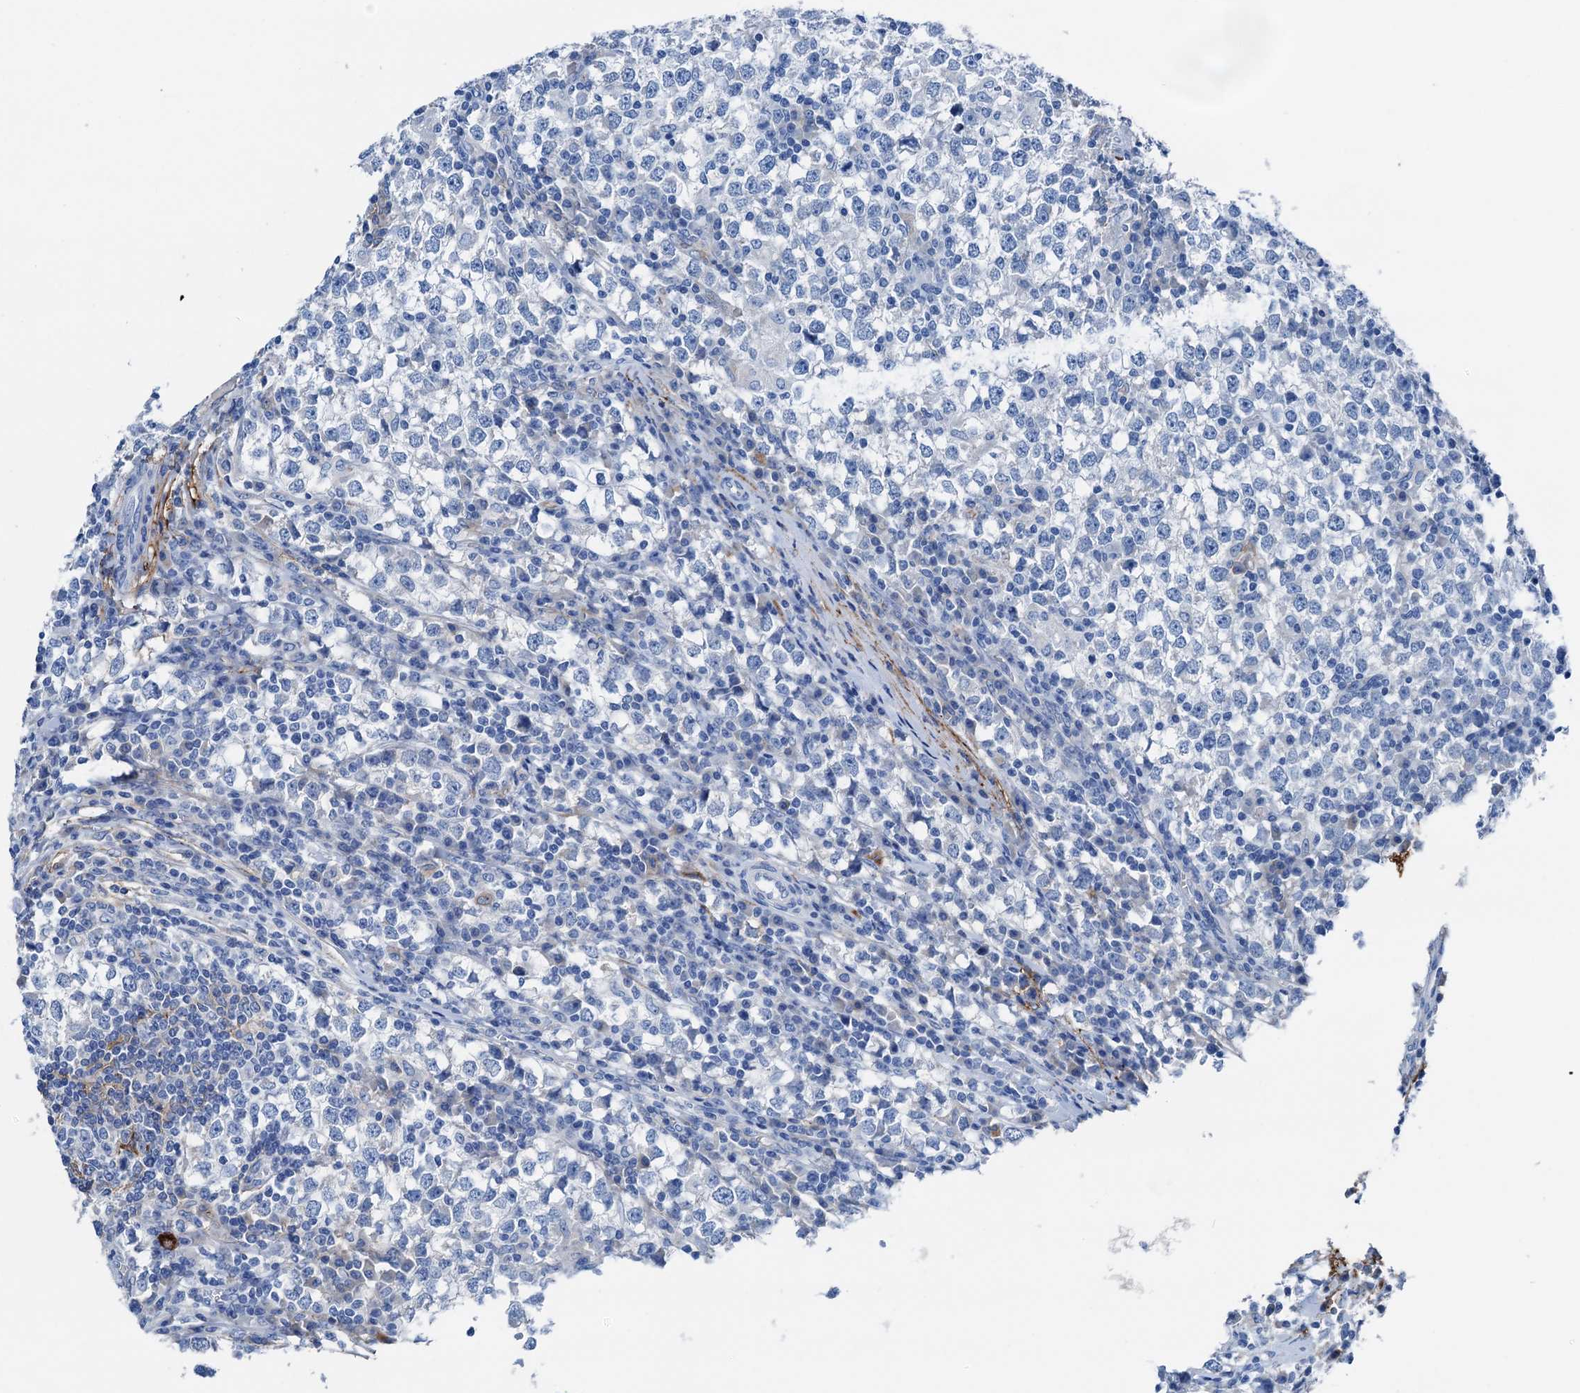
{"staining": {"intensity": "negative", "quantity": "none", "location": "none"}, "tissue": "testis cancer", "cell_type": "Tumor cells", "image_type": "cancer", "snomed": [{"axis": "morphology", "description": "Seminoma, NOS"}, {"axis": "topography", "description": "Testis"}], "caption": "Seminoma (testis) was stained to show a protein in brown. There is no significant positivity in tumor cells. (Immunohistochemistry, brightfield microscopy, high magnification).", "gene": "C1QTNF4", "patient": {"sex": "male", "age": 65}}